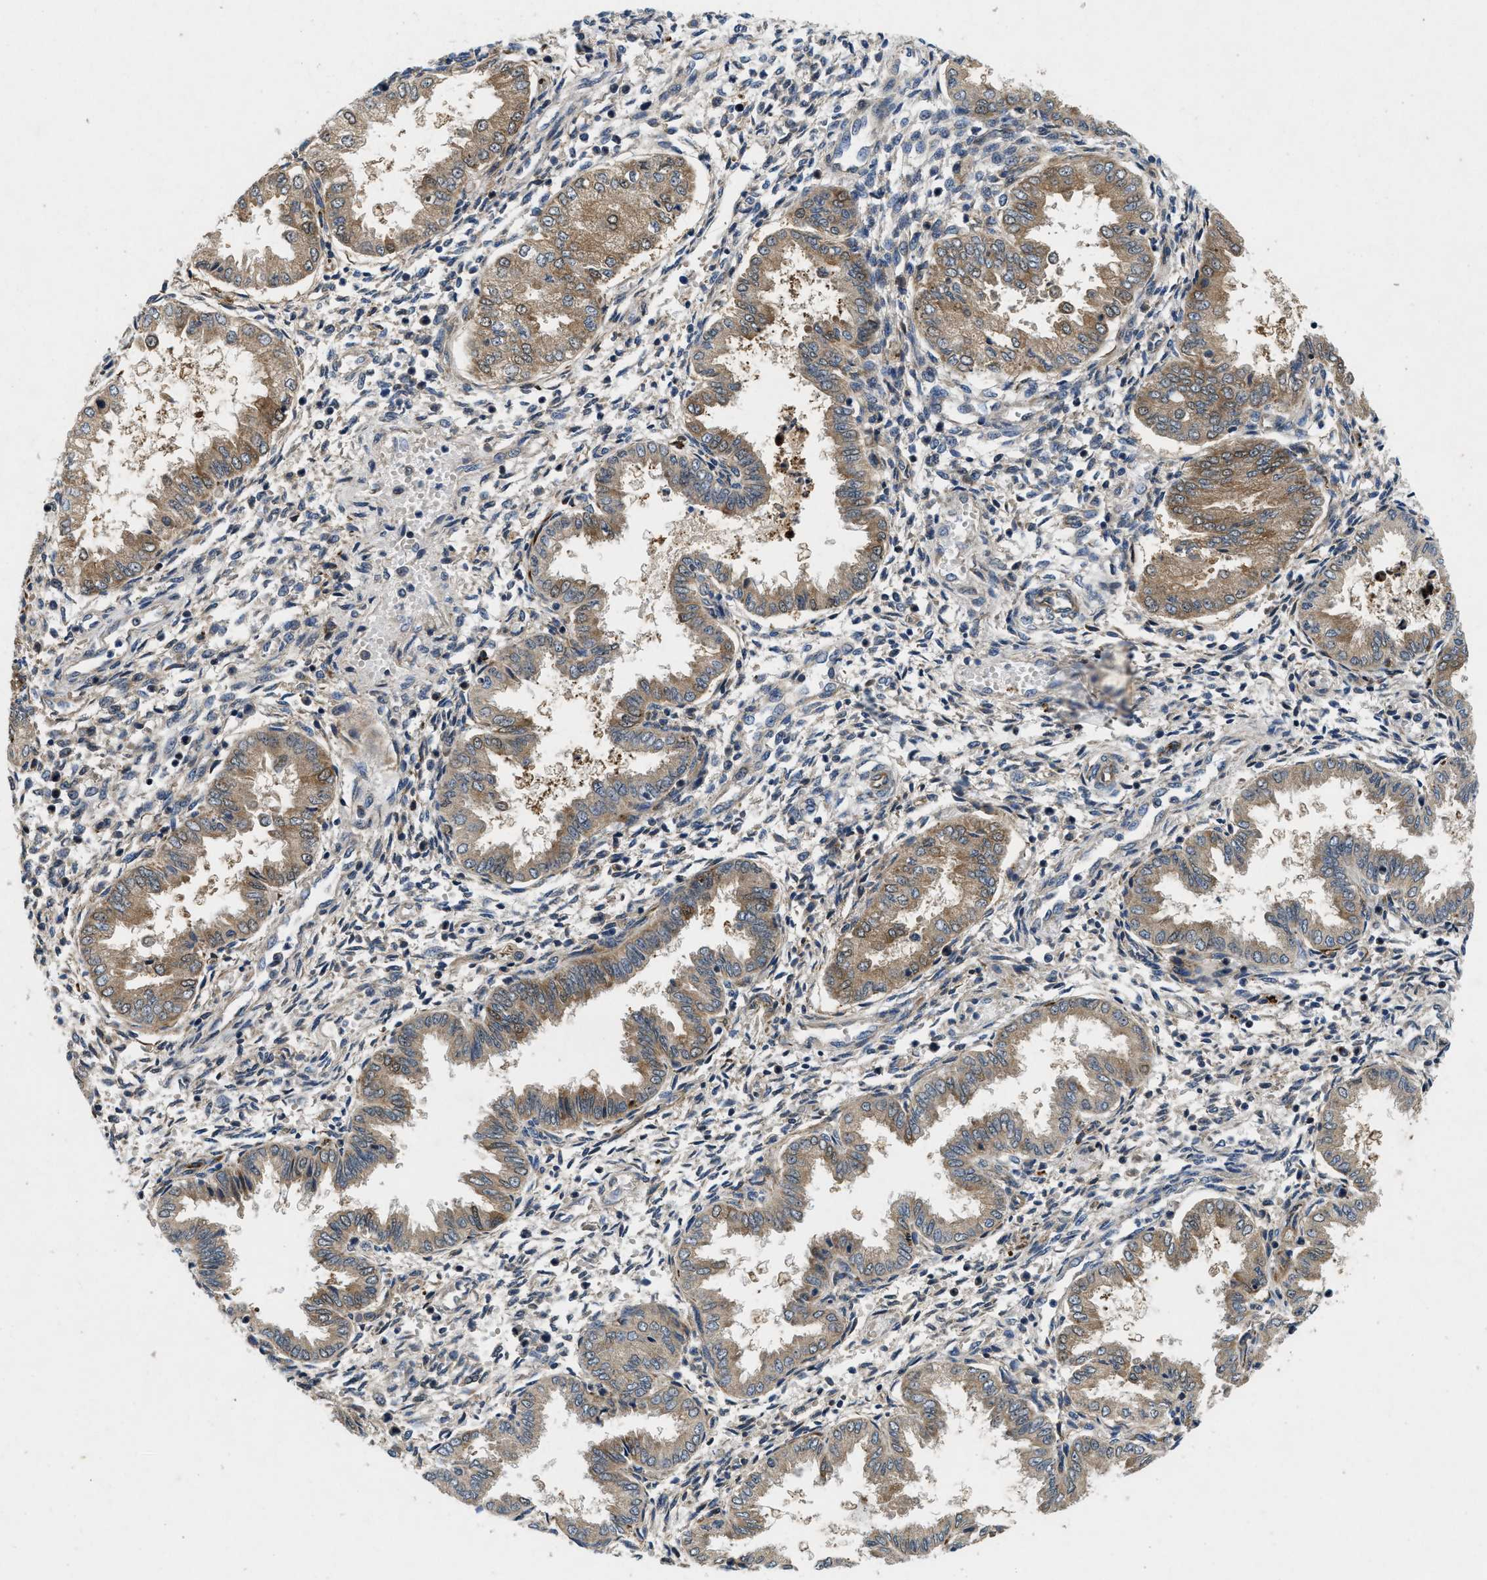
{"staining": {"intensity": "negative", "quantity": "none", "location": "none"}, "tissue": "endometrium", "cell_type": "Cells in endometrial stroma", "image_type": "normal", "snomed": [{"axis": "morphology", "description": "Normal tissue, NOS"}, {"axis": "topography", "description": "Endometrium"}], "caption": "The photomicrograph demonstrates no staining of cells in endometrial stroma in benign endometrium.", "gene": "HSPA12B", "patient": {"sex": "female", "age": 33}}